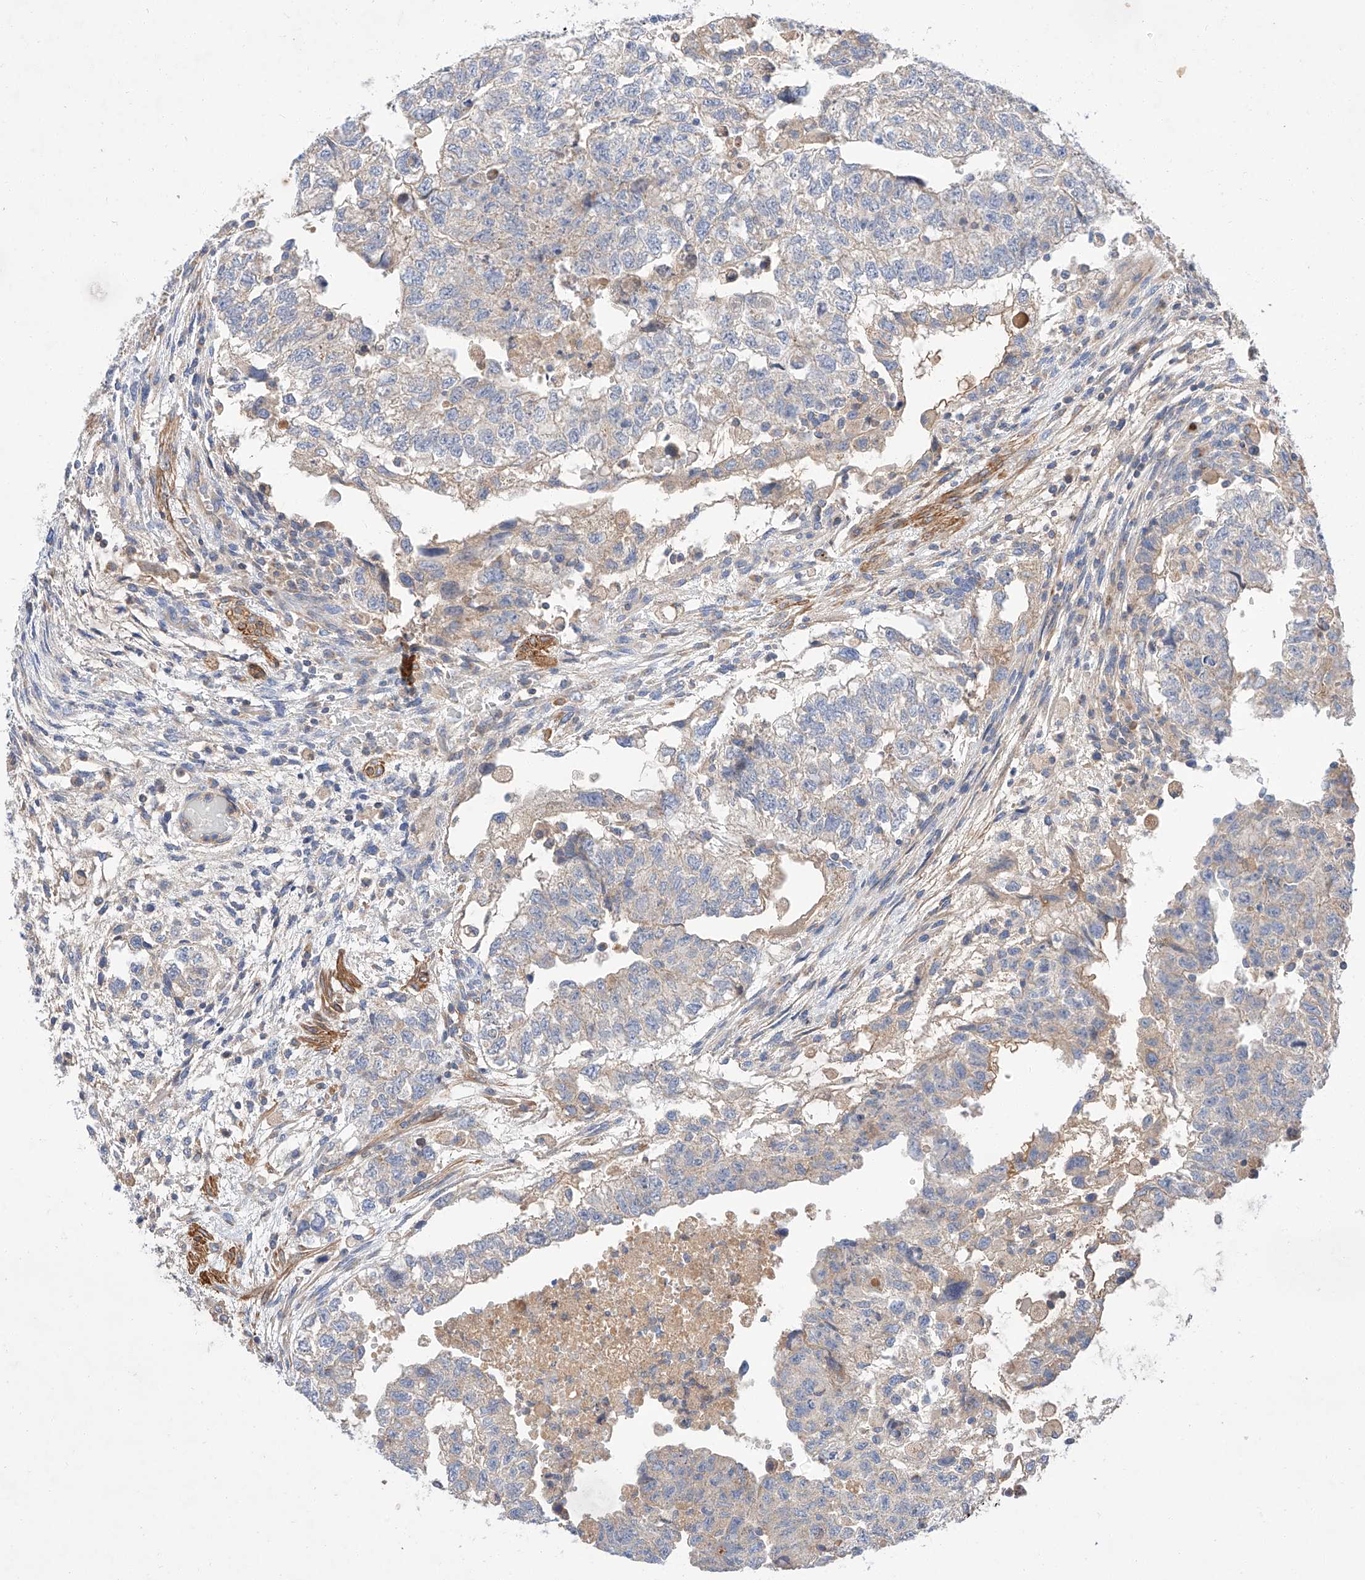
{"staining": {"intensity": "weak", "quantity": "<25%", "location": "cytoplasmic/membranous"}, "tissue": "testis cancer", "cell_type": "Tumor cells", "image_type": "cancer", "snomed": [{"axis": "morphology", "description": "Carcinoma, Embryonal, NOS"}, {"axis": "topography", "description": "Testis"}], "caption": "Tumor cells show no significant protein expression in embryonal carcinoma (testis). The staining was performed using DAB to visualize the protein expression in brown, while the nuclei were stained in blue with hematoxylin (Magnification: 20x).", "gene": "C6orf118", "patient": {"sex": "male", "age": 36}}